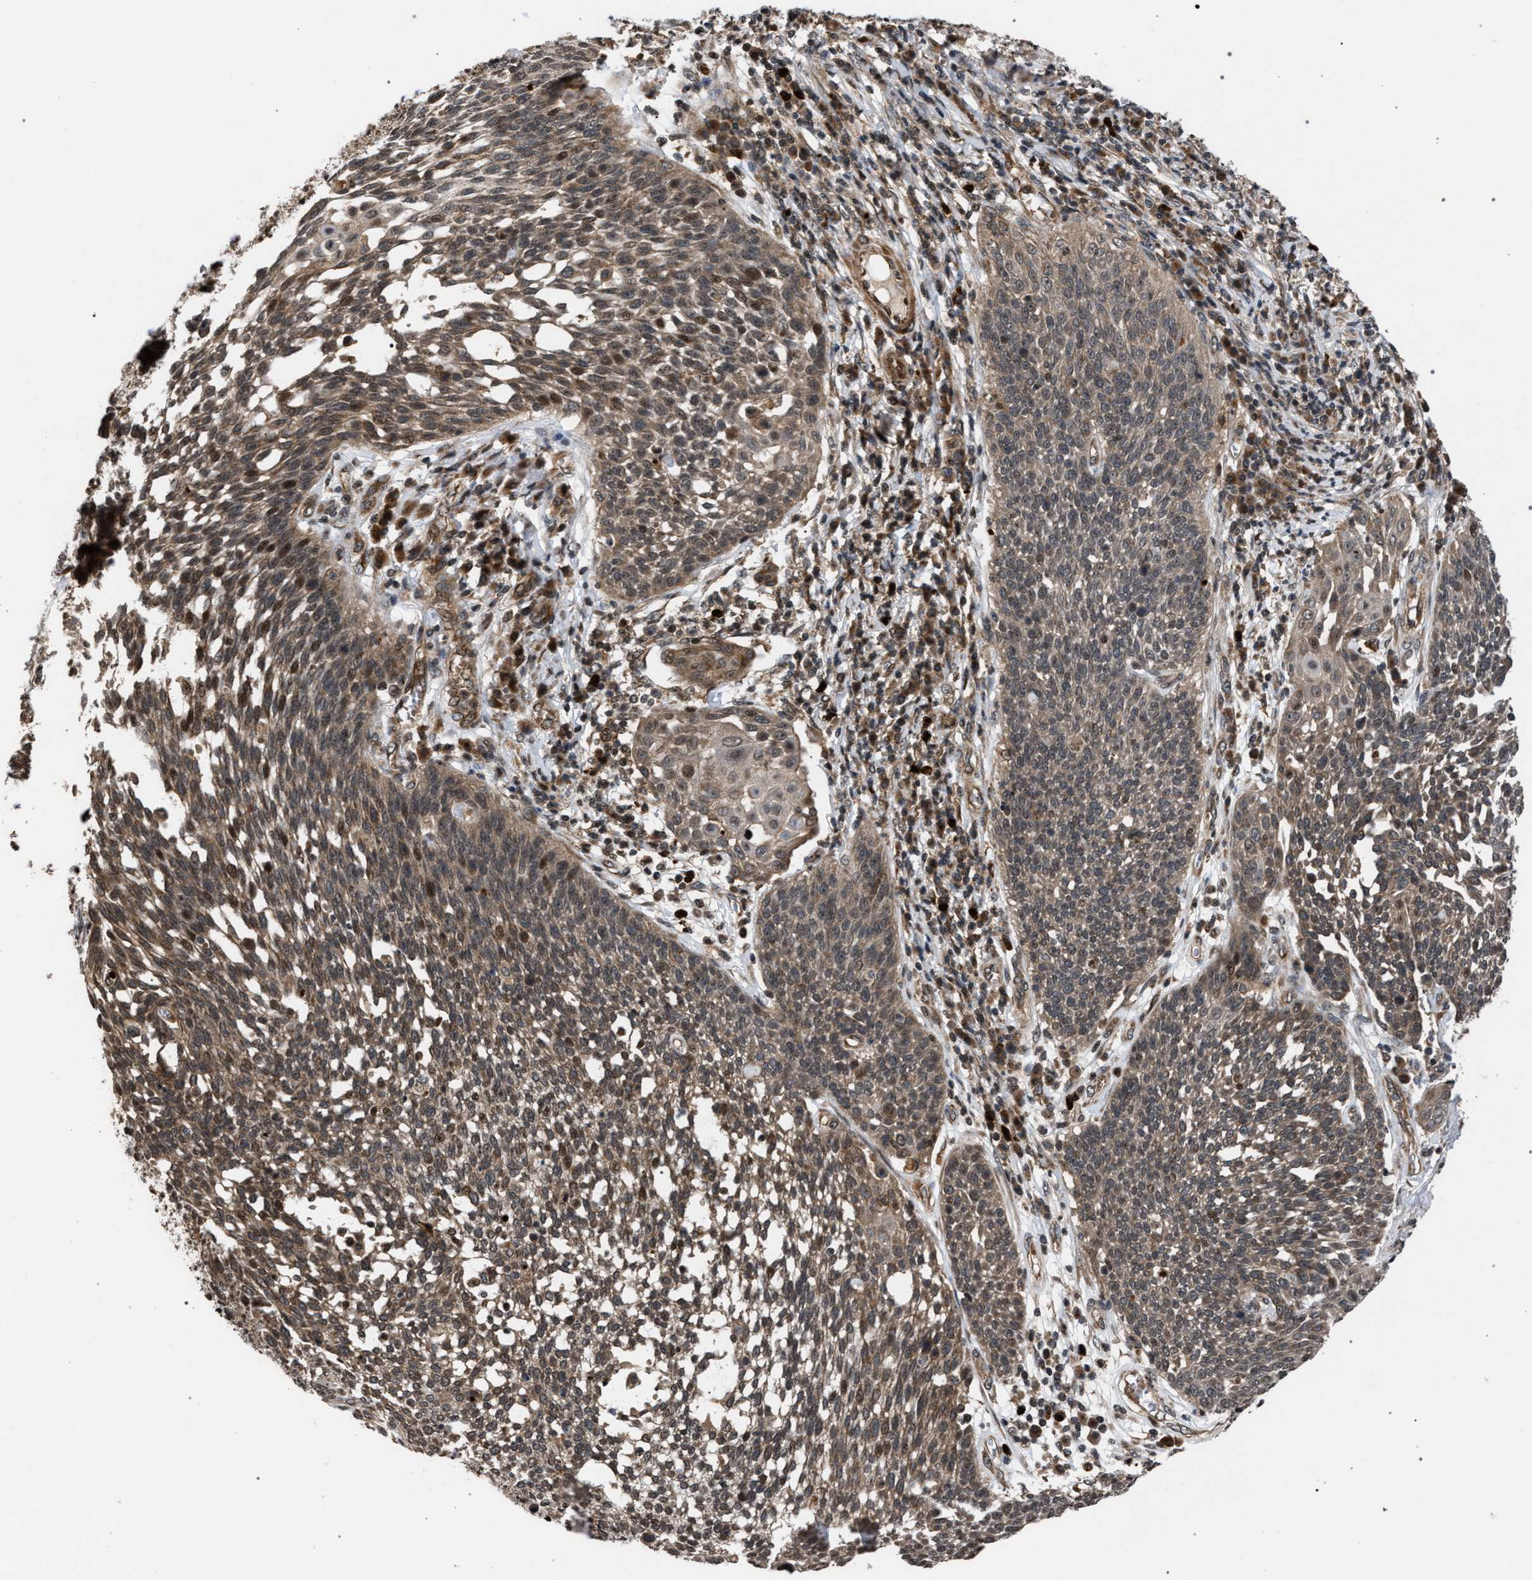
{"staining": {"intensity": "moderate", "quantity": ">75%", "location": "cytoplasmic/membranous"}, "tissue": "cervical cancer", "cell_type": "Tumor cells", "image_type": "cancer", "snomed": [{"axis": "morphology", "description": "Squamous cell carcinoma, NOS"}, {"axis": "topography", "description": "Cervix"}], "caption": "Immunohistochemical staining of cervical cancer reveals medium levels of moderate cytoplasmic/membranous protein staining in about >75% of tumor cells.", "gene": "IRAK4", "patient": {"sex": "female", "age": 34}}